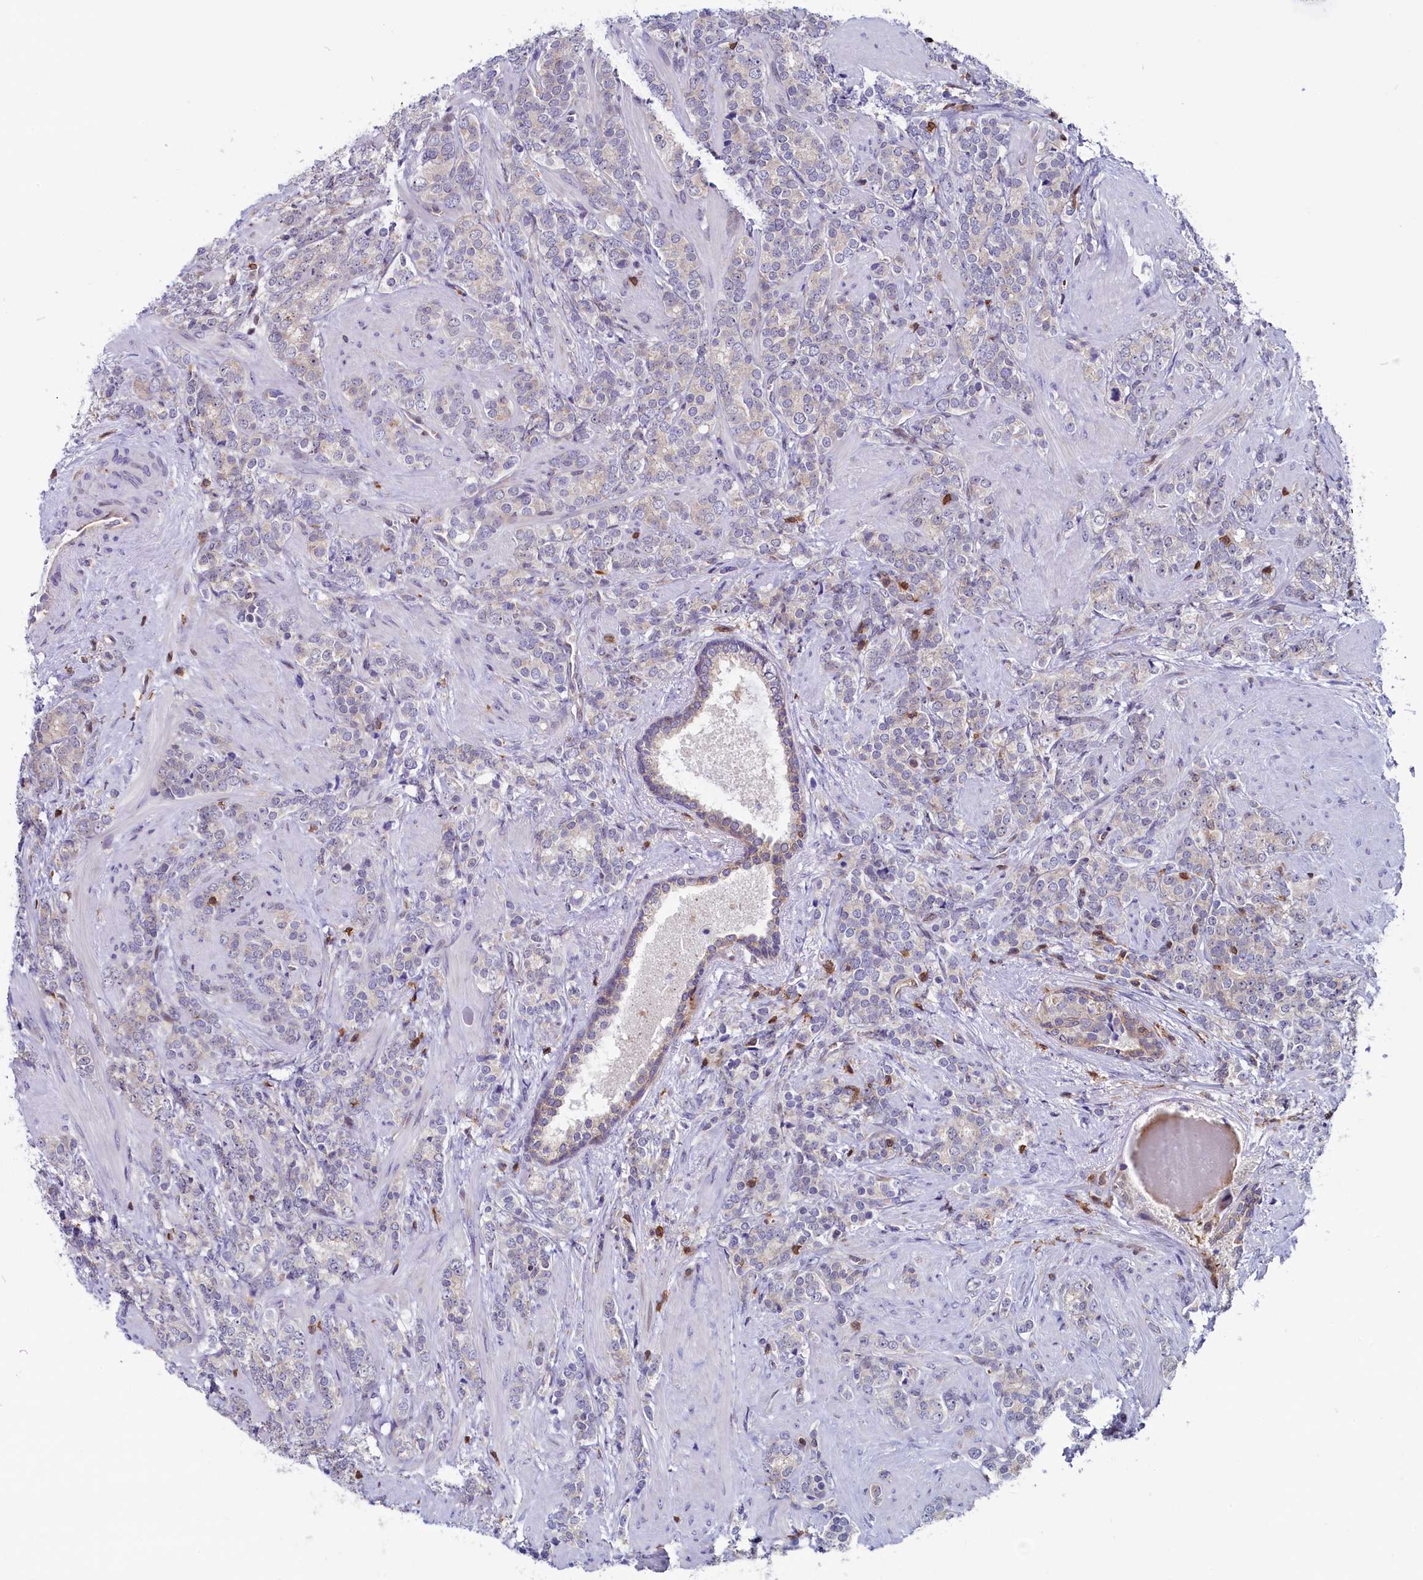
{"staining": {"intensity": "negative", "quantity": "none", "location": "none"}, "tissue": "prostate cancer", "cell_type": "Tumor cells", "image_type": "cancer", "snomed": [{"axis": "morphology", "description": "Adenocarcinoma, High grade"}, {"axis": "topography", "description": "Prostate"}], "caption": "This is an IHC image of prostate high-grade adenocarcinoma. There is no positivity in tumor cells.", "gene": "CIAPIN1", "patient": {"sex": "male", "age": 64}}